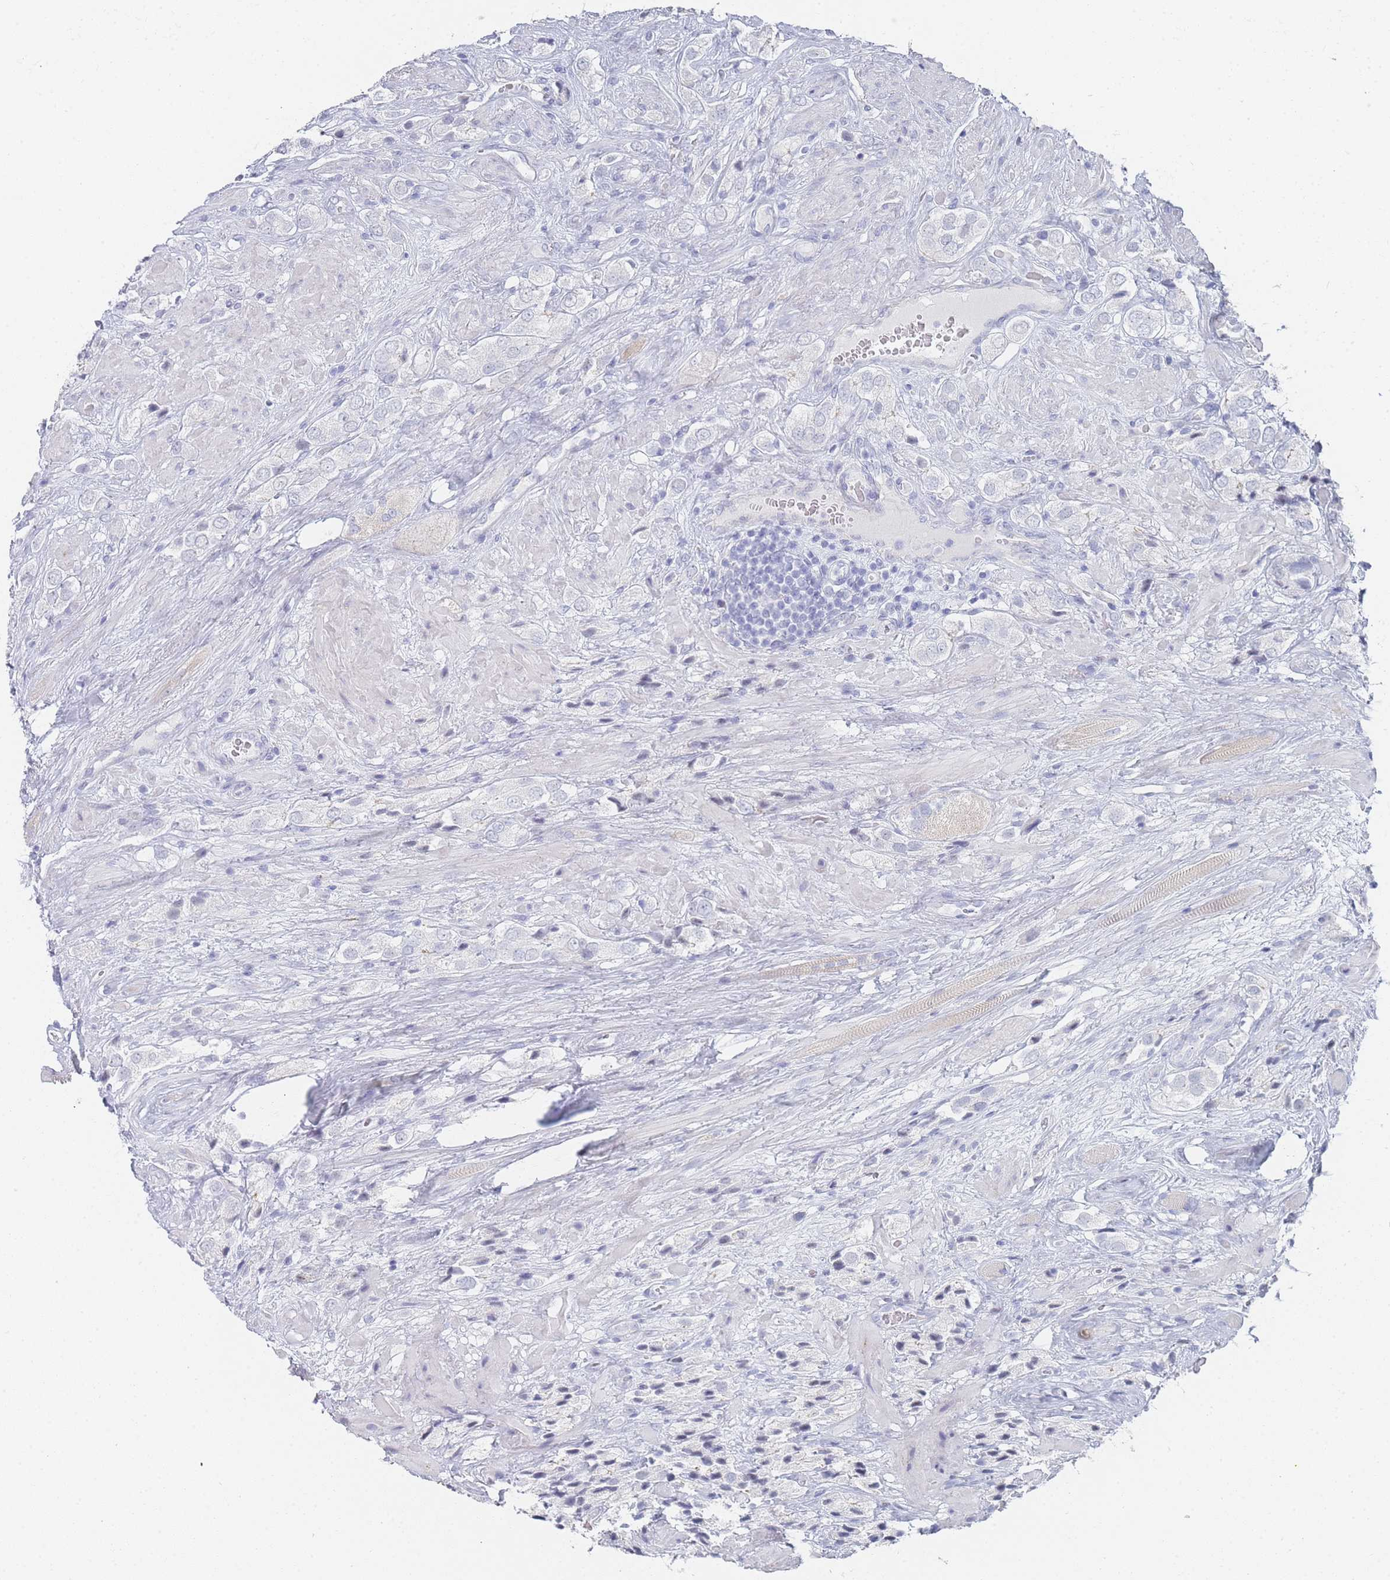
{"staining": {"intensity": "negative", "quantity": "none", "location": "none"}, "tissue": "prostate cancer", "cell_type": "Tumor cells", "image_type": "cancer", "snomed": [{"axis": "morphology", "description": "Adenocarcinoma, High grade"}, {"axis": "topography", "description": "Prostate and seminal vesicle, NOS"}], "caption": "Tumor cells show no significant protein positivity in prostate adenocarcinoma (high-grade).", "gene": "IMPG1", "patient": {"sex": "male", "age": 64}}